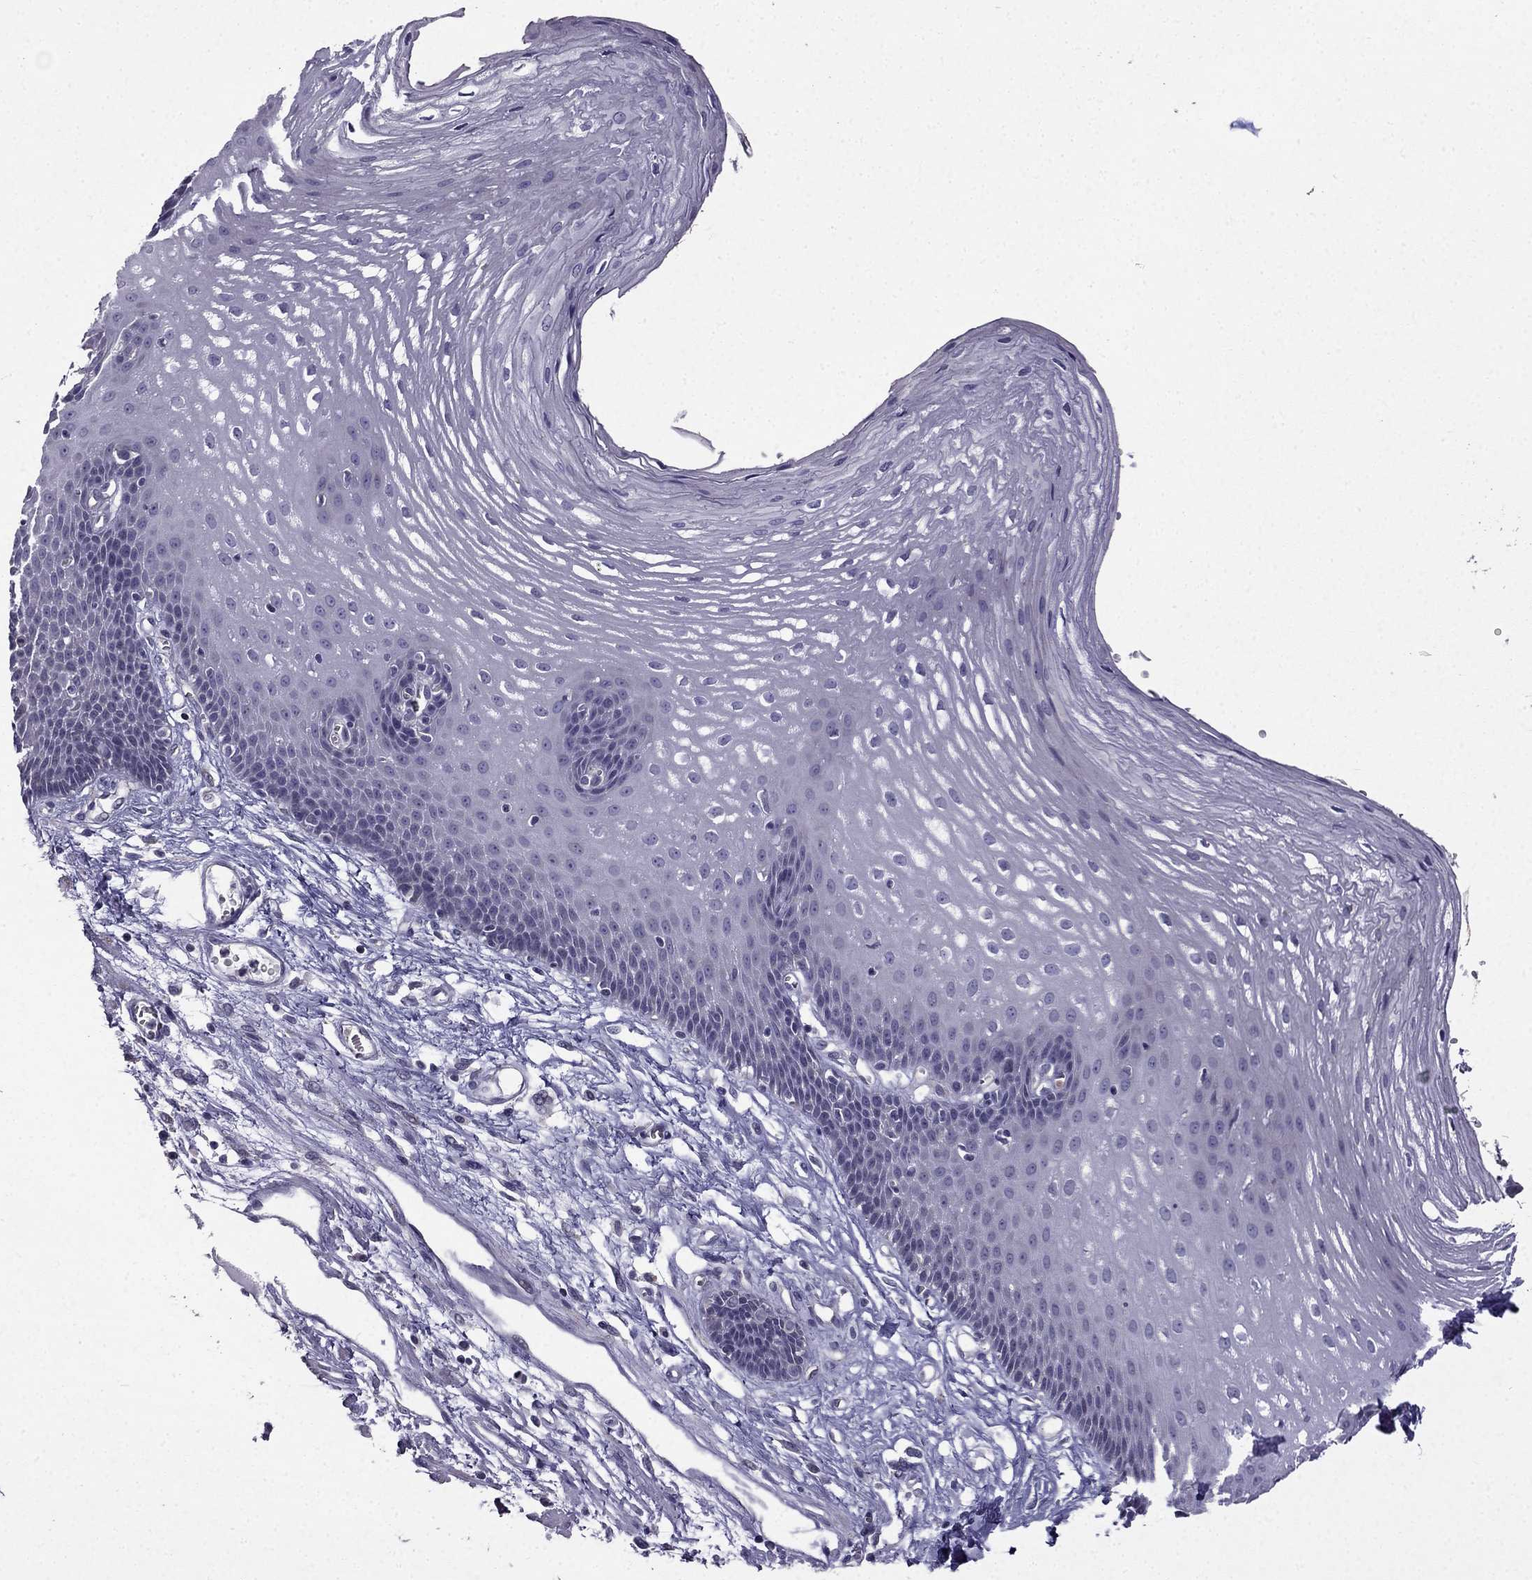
{"staining": {"intensity": "negative", "quantity": "none", "location": "none"}, "tissue": "esophagus", "cell_type": "Squamous epithelial cells", "image_type": "normal", "snomed": [{"axis": "morphology", "description": "Normal tissue, NOS"}, {"axis": "topography", "description": "Esophagus"}], "caption": "The photomicrograph exhibits no significant positivity in squamous epithelial cells of esophagus. (DAB (3,3'-diaminobenzidine) immunohistochemistry, high magnification).", "gene": "SLC6A2", "patient": {"sex": "male", "age": 72}}